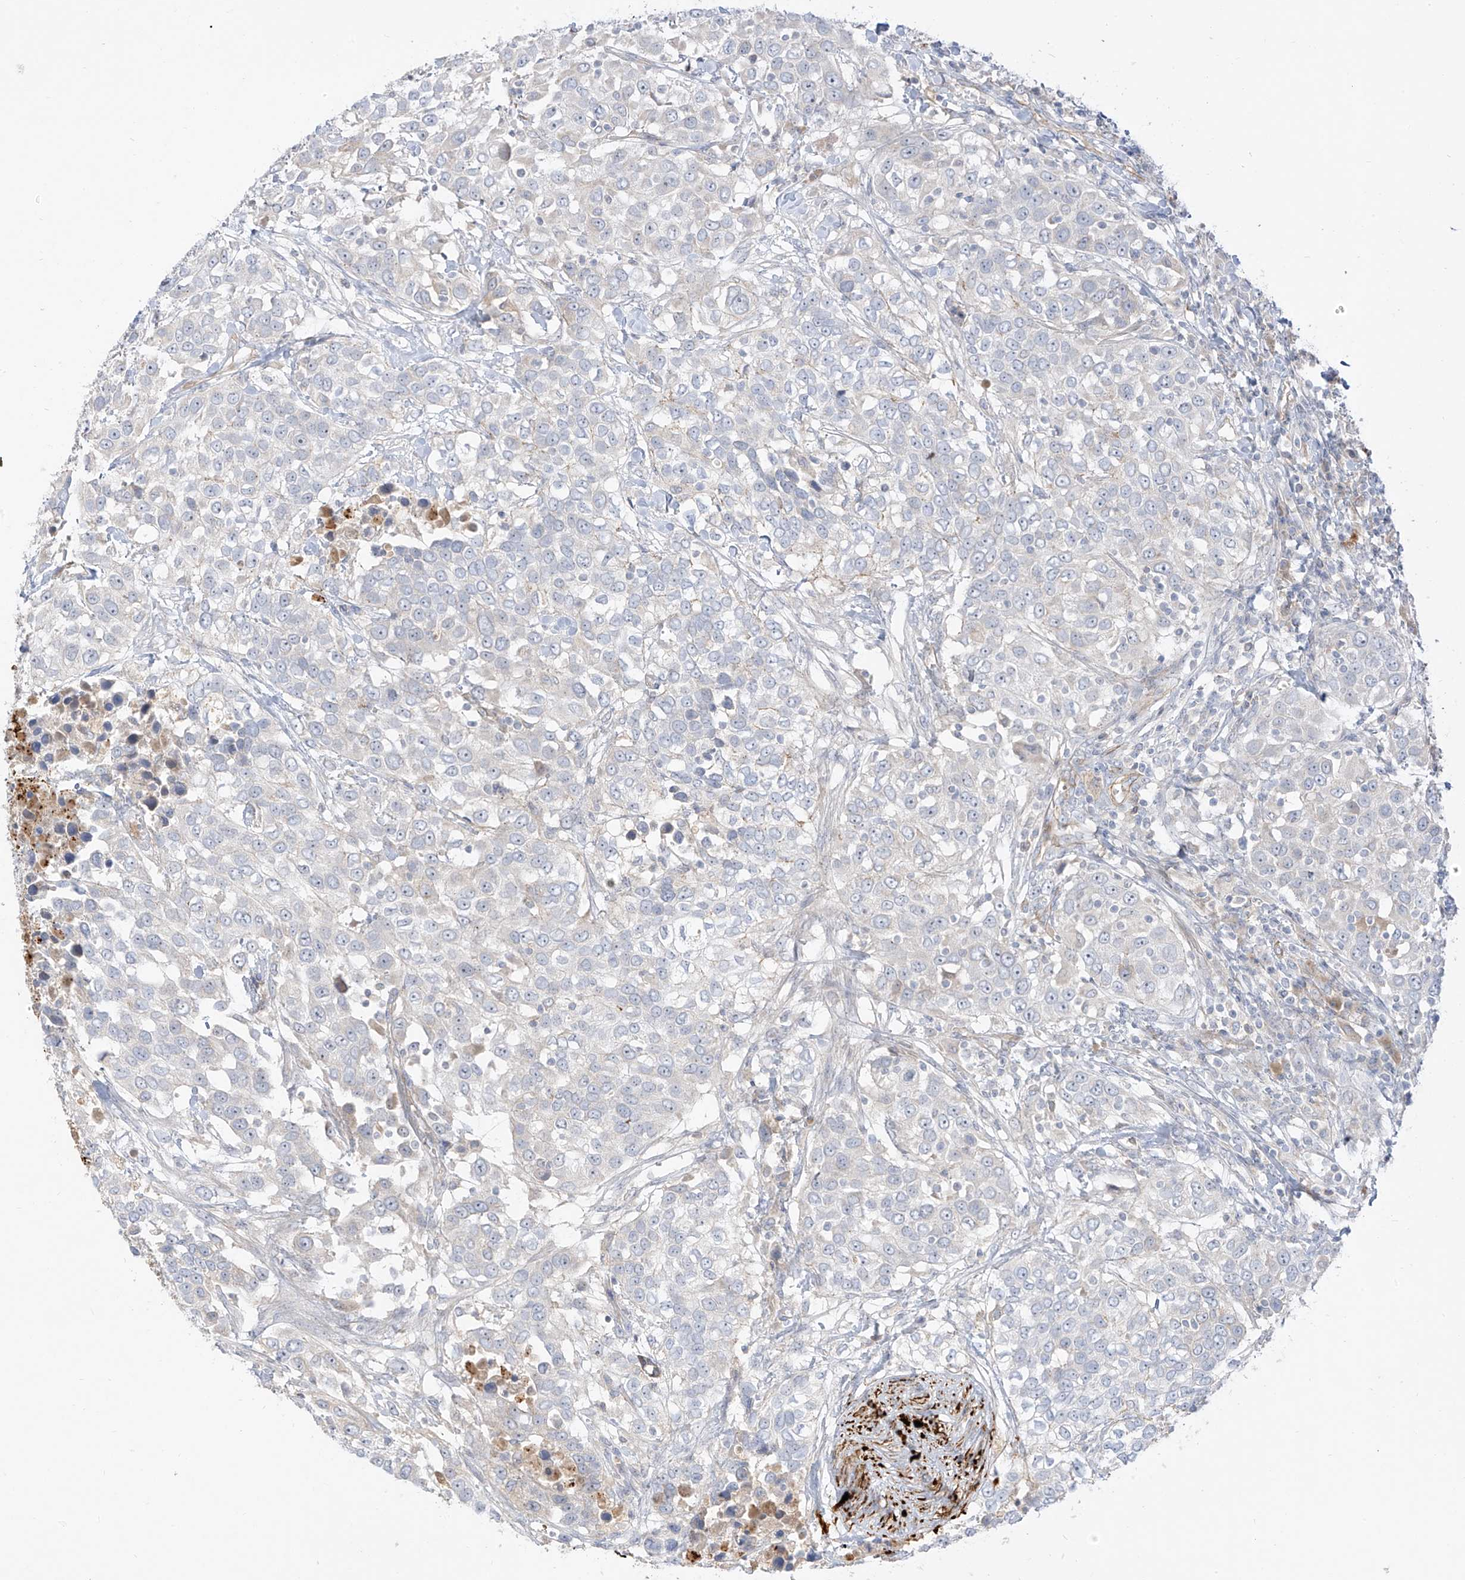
{"staining": {"intensity": "negative", "quantity": "none", "location": "none"}, "tissue": "urothelial cancer", "cell_type": "Tumor cells", "image_type": "cancer", "snomed": [{"axis": "morphology", "description": "Urothelial carcinoma, High grade"}, {"axis": "topography", "description": "Urinary bladder"}], "caption": "Tumor cells show no significant protein expression in urothelial cancer.", "gene": "C2orf42", "patient": {"sex": "female", "age": 80}}